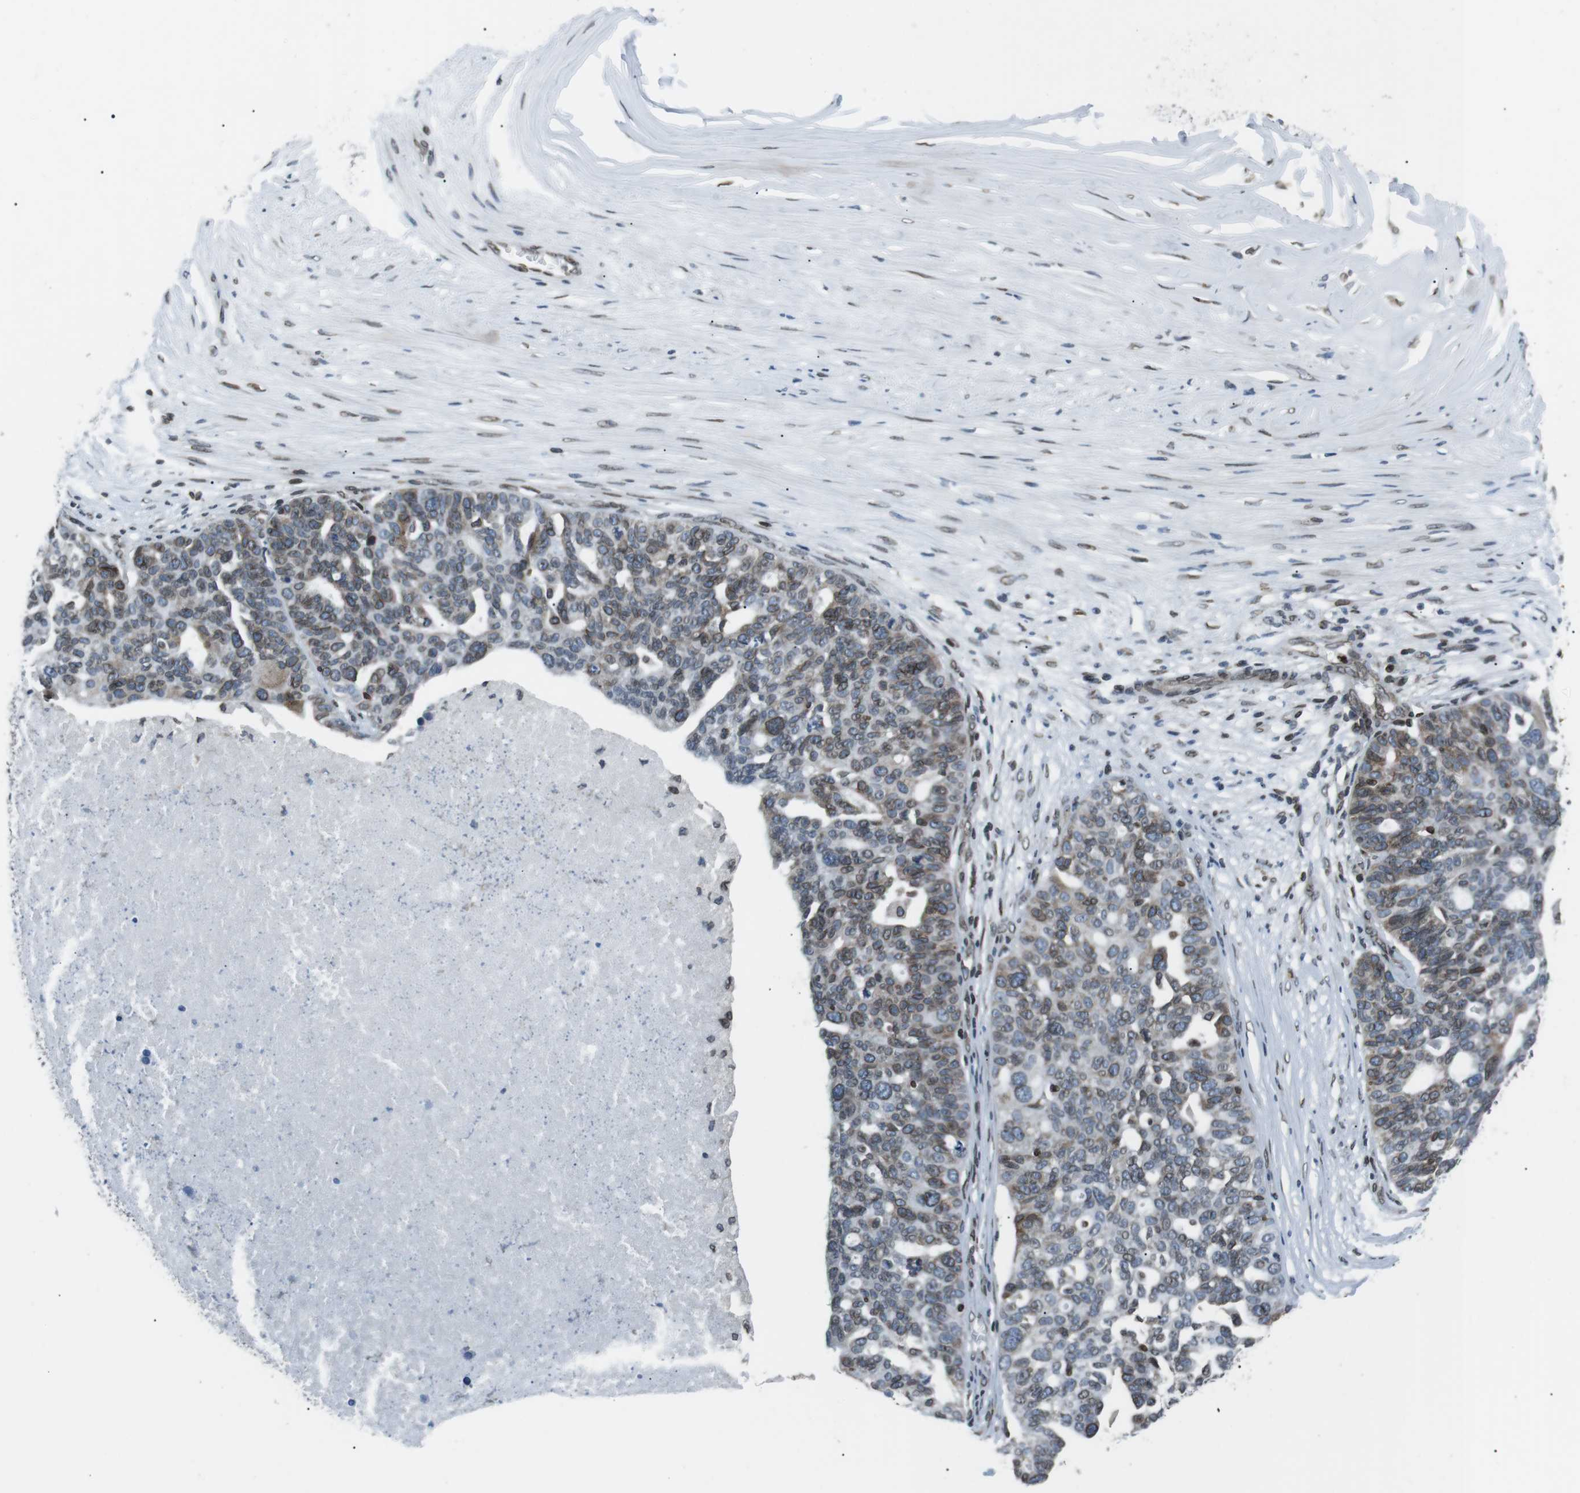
{"staining": {"intensity": "moderate", "quantity": "25%-75%", "location": "cytoplasmic/membranous,nuclear"}, "tissue": "ovarian cancer", "cell_type": "Tumor cells", "image_type": "cancer", "snomed": [{"axis": "morphology", "description": "Cystadenocarcinoma, serous, NOS"}, {"axis": "topography", "description": "Ovary"}], "caption": "Human serous cystadenocarcinoma (ovarian) stained for a protein (brown) displays moderate cytoplasmic/membranous and nuclear positive expression in approximately 25%-75% of tumor cells.", "gene": "TMX4", "patient": {"sex": "female", "age": 59}}